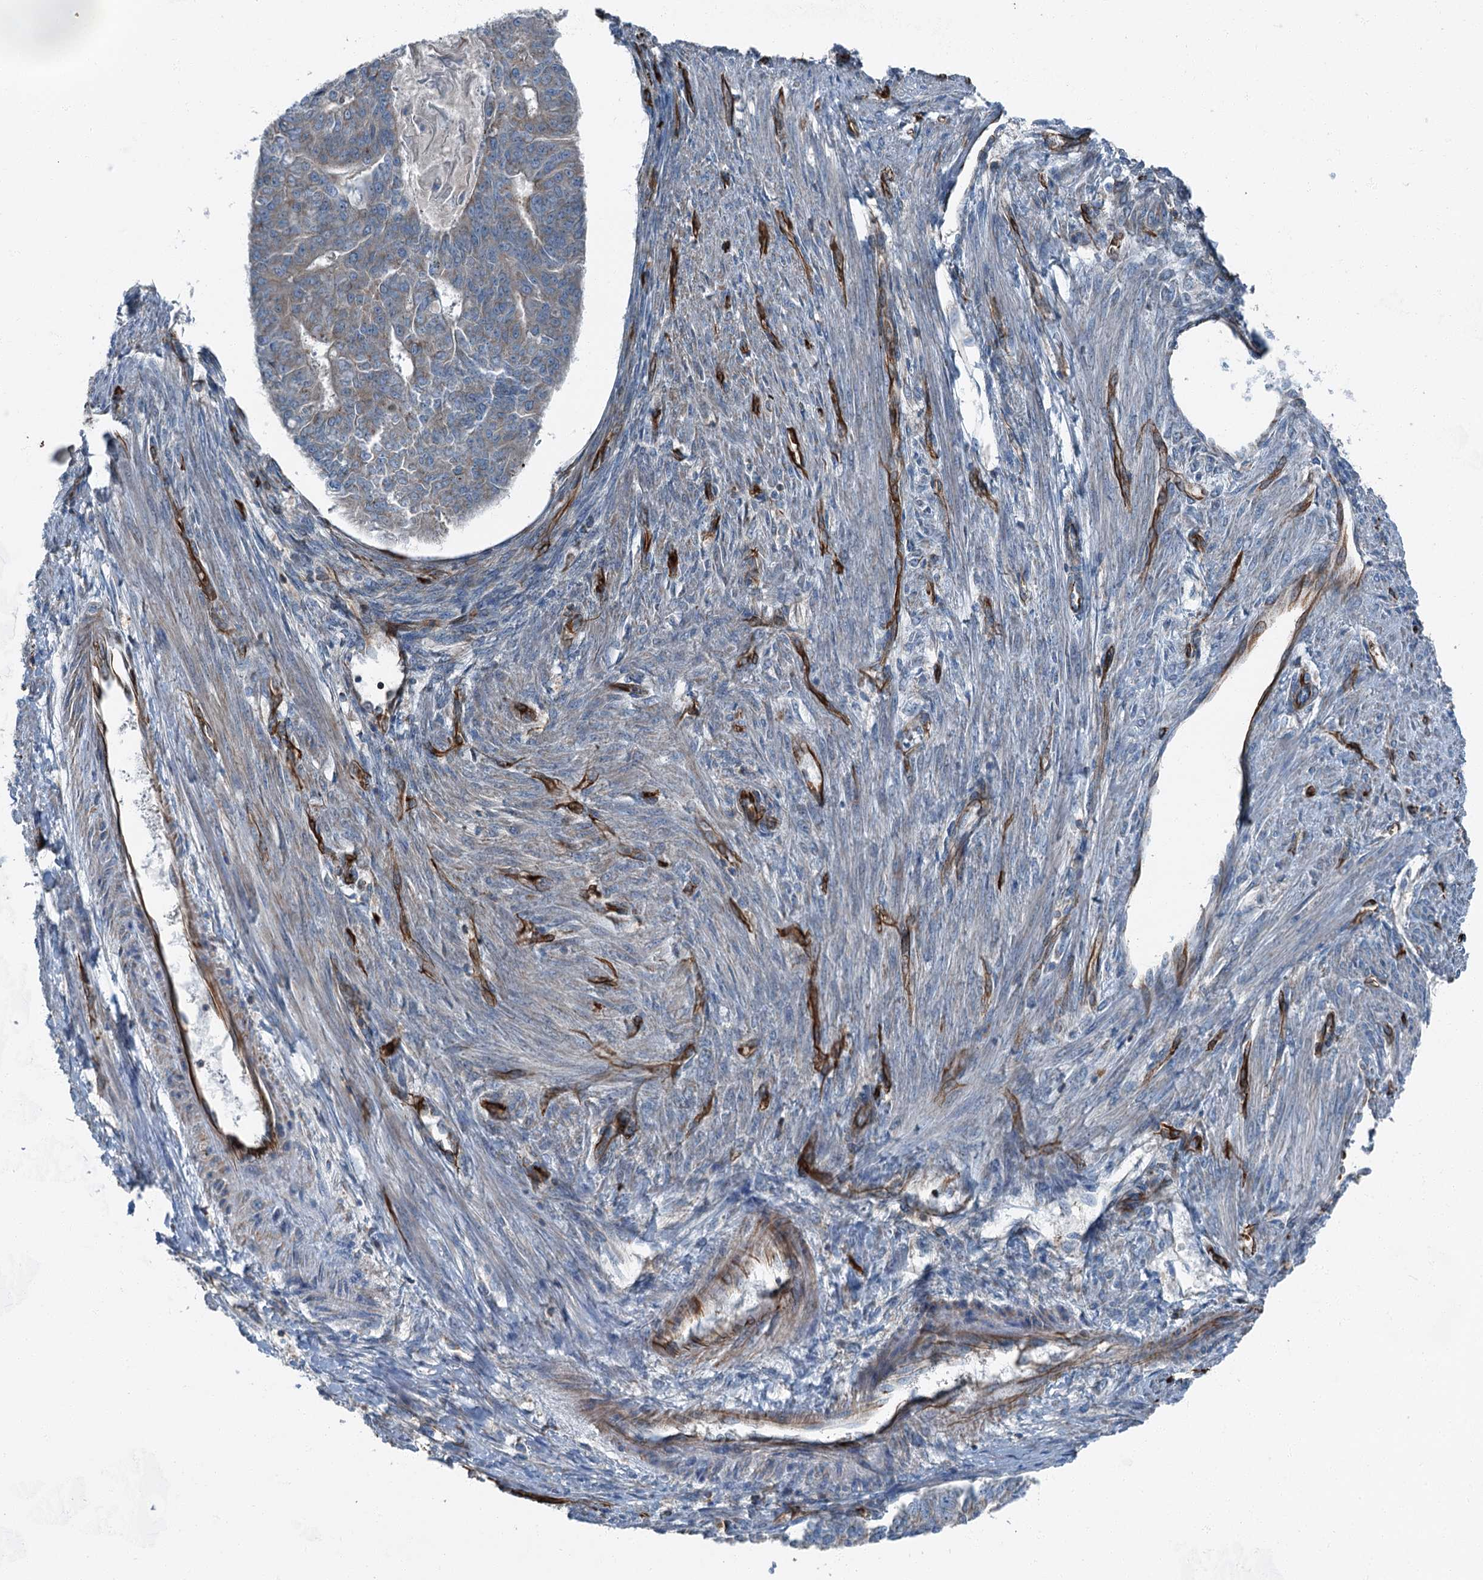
{"staining": {"intensity": "weak", "quantity": "25%-75%", "location": "cytoplasmic/membranous"}, "tissue": "endometrial cancer", "cell_type": "Tumor cells", "image_type": "cancer", "snomed": [{"axis": "morphology", "description": "Adenocarcinoma, NOS"}, {"axis": "topography", "description": "Endometrium"}], "caption": "This micrograph exhibits immunohistochemistry (IHC) staining of endometrial cancer, with low weak cytoplasmic/membranous expression in approximately 25%-75% of tumor cells.", "gene": "AXL", "patient": {"sex": "female", "age": 32}}